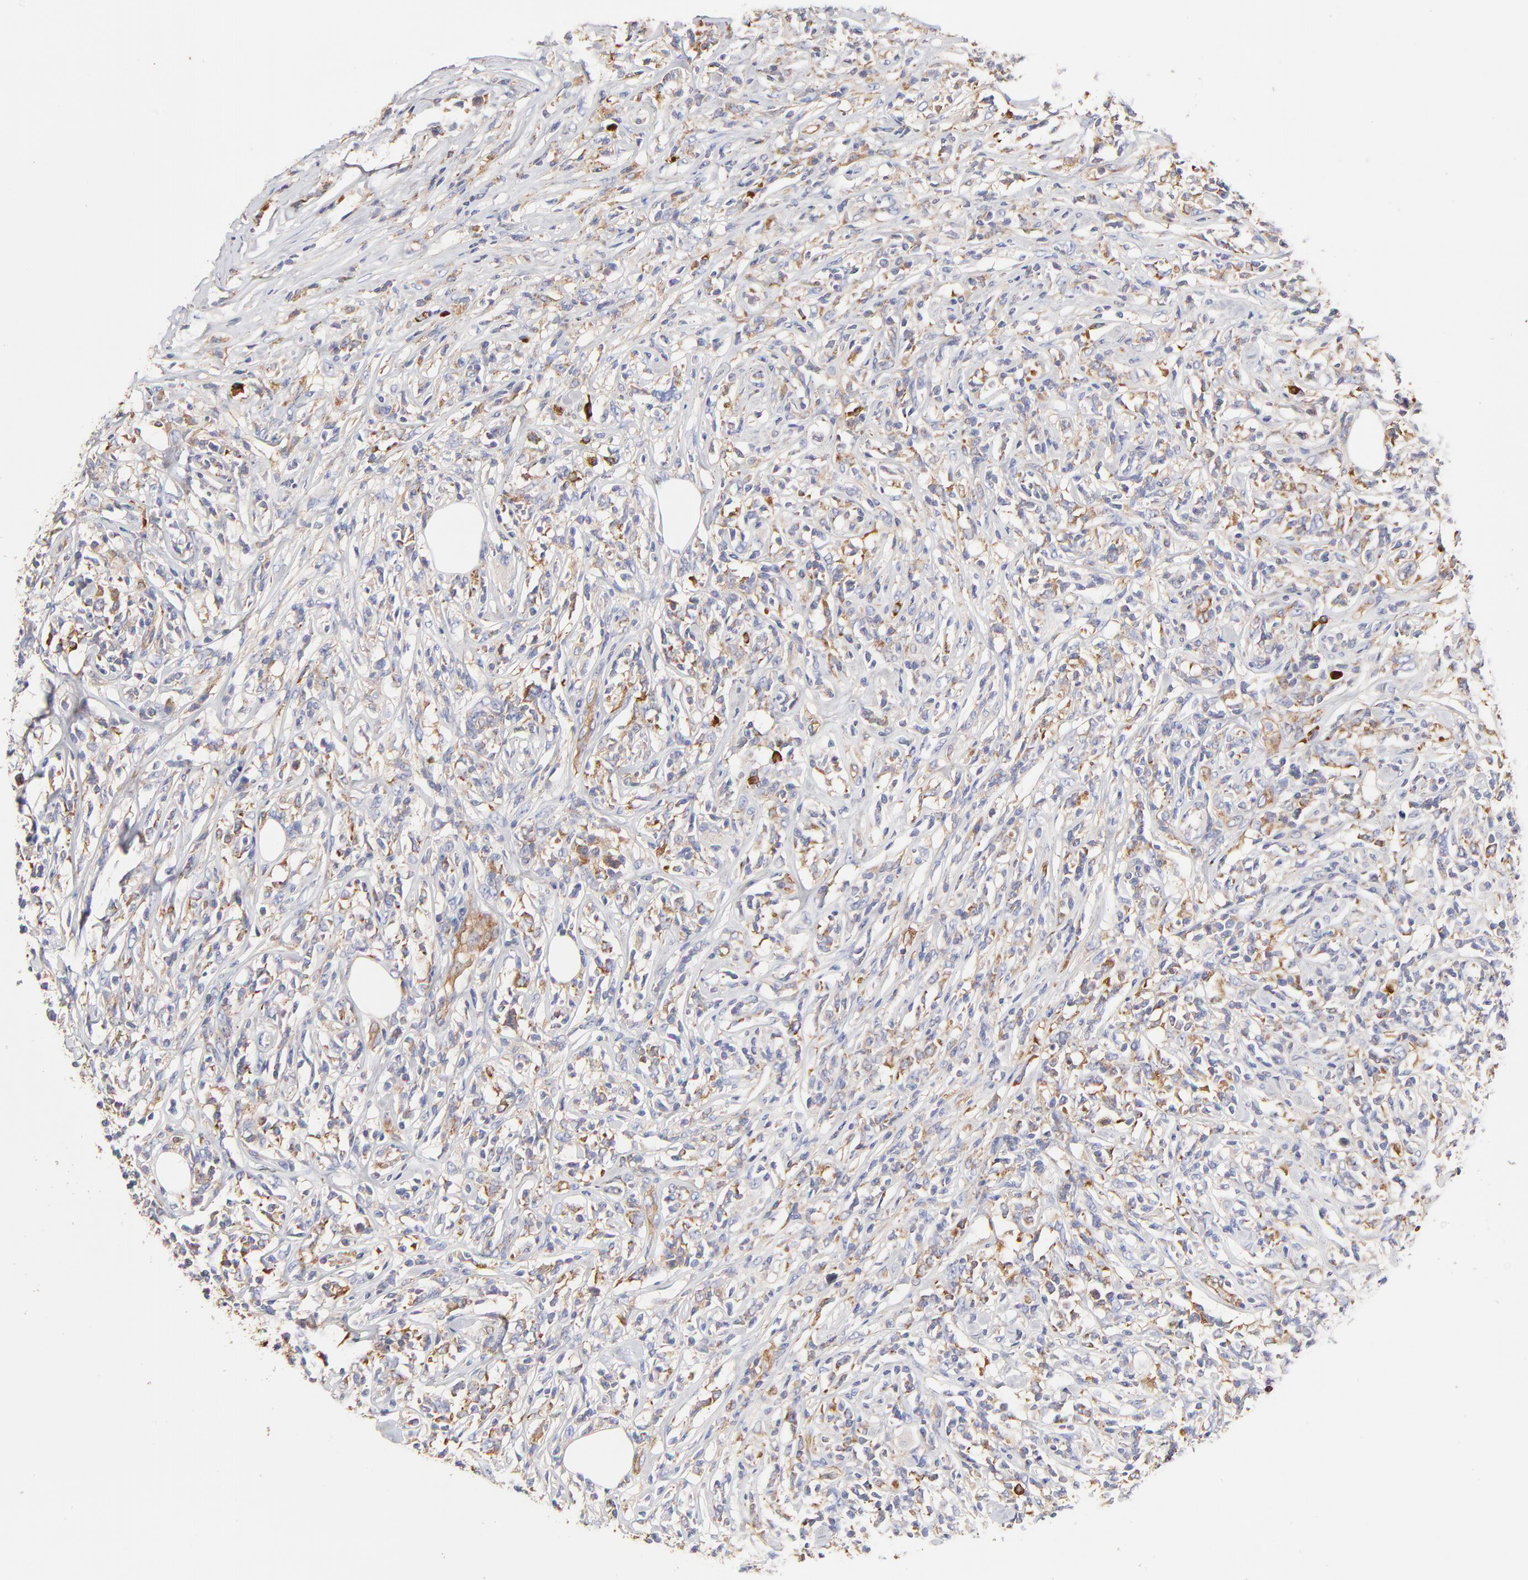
{"staining": {"intensity": "moderate", "quantity": ">75%", "location": "cytoplasmic/membranous"}, "tissue": "lymphoma", "cell_type": "Tumor cells", "image_type": "cancer", "snomed": [{"axis": "morphology", "description": "Malignant lymphoma, non-Hodgkin's type, High grade"}, {"axis": "topography", "description": "Lymph node"}], "caption": "Malignant lymphoma, non-Hodgkin's type (high-grade) tissue exhibits moderate cytoplasmic/membranous positivity in approximately >75% of tumor cells, visualized by immunohistochemistry. (Stains: DAB in brown, nuclei in blue, Microscopy: brightfield microscopy at high magnification).", "gene": "CD2AP", "patient": {"sex": "female", "age": 84}}